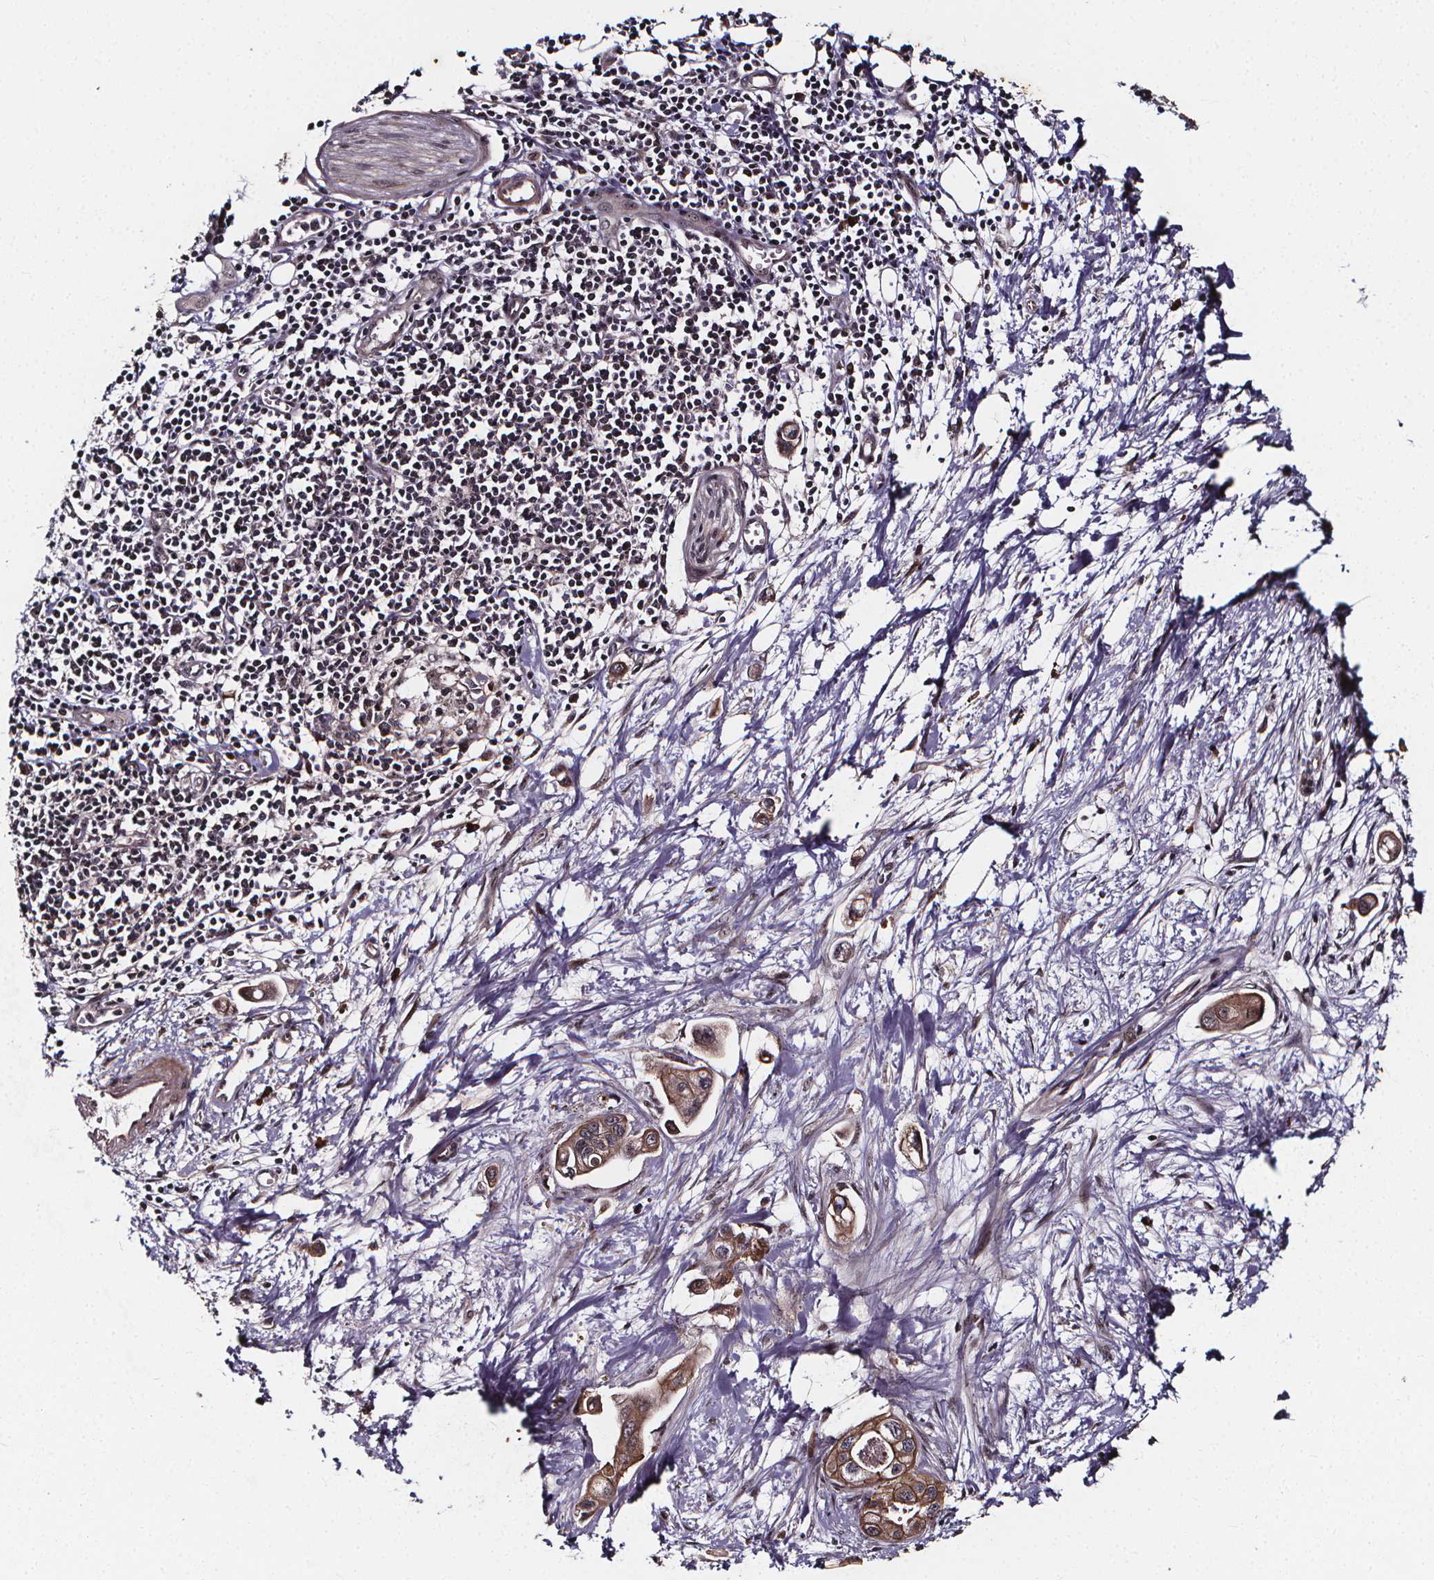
{"staining": {"intensity": "weak", "quantity": ">75%", "location": "cytoplasmic/membranous"}, "tissue": "pancreatic cancer", "cell_type": "Tumor cells", "image_type": "cancer", "snomed": [{"axis": "morphology", "description": "Adenocarcinoma, NOS"}, {"axis": "topography", "description": "Pancreas"}], "caption": "Weak cytoplasmic/membranous protein positivity is appreciated in approximately >75% of tumor cells in pancreatic cancer (adenocarcinoma).", "gene": "DDIT3", "patient": {"sex": "male", "age": 60}}